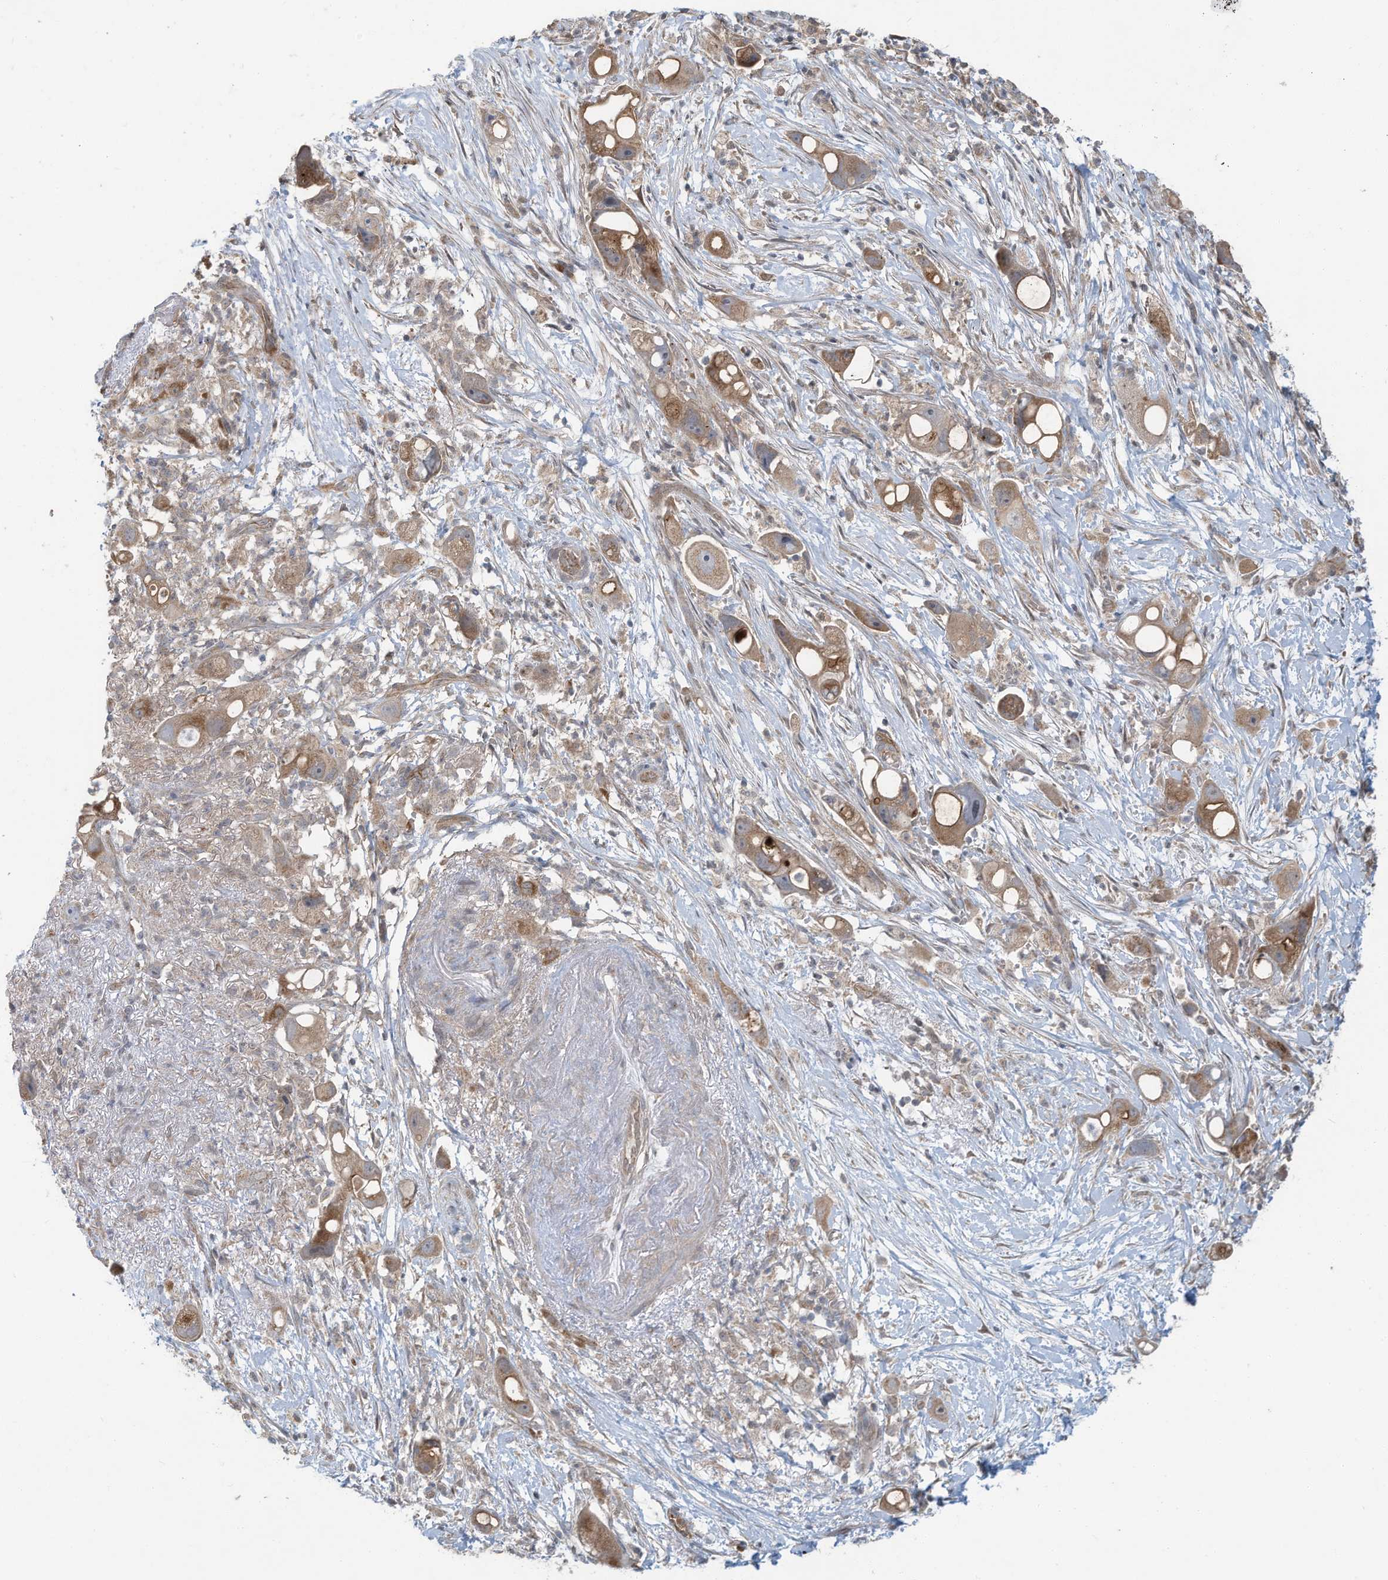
{"staining": {"intensity": "moderate", "quantity": ">75%", "location": "cytoplasmic/membranous"}, "tissue": "pancreatic cancer", "cell_type": "Tumor cells", "image_type": "cancer", "snomed": [{"axis": "morphology", "description": "Normal tissue, NOS"}, {"axis": "morphology", "description": "Adenocarcinoma, NOS"}, {"axis": "topography", "description": "Pancreas"}], "caption": "Brown immunohistochemical staining in pancreatic adenocarcinoma reveals moderate cytoplasmic/membranous positivity in approximately >75% of tumor cells.", "gene": "ERI2", "patient": {"sex": "female", "age": 68}}